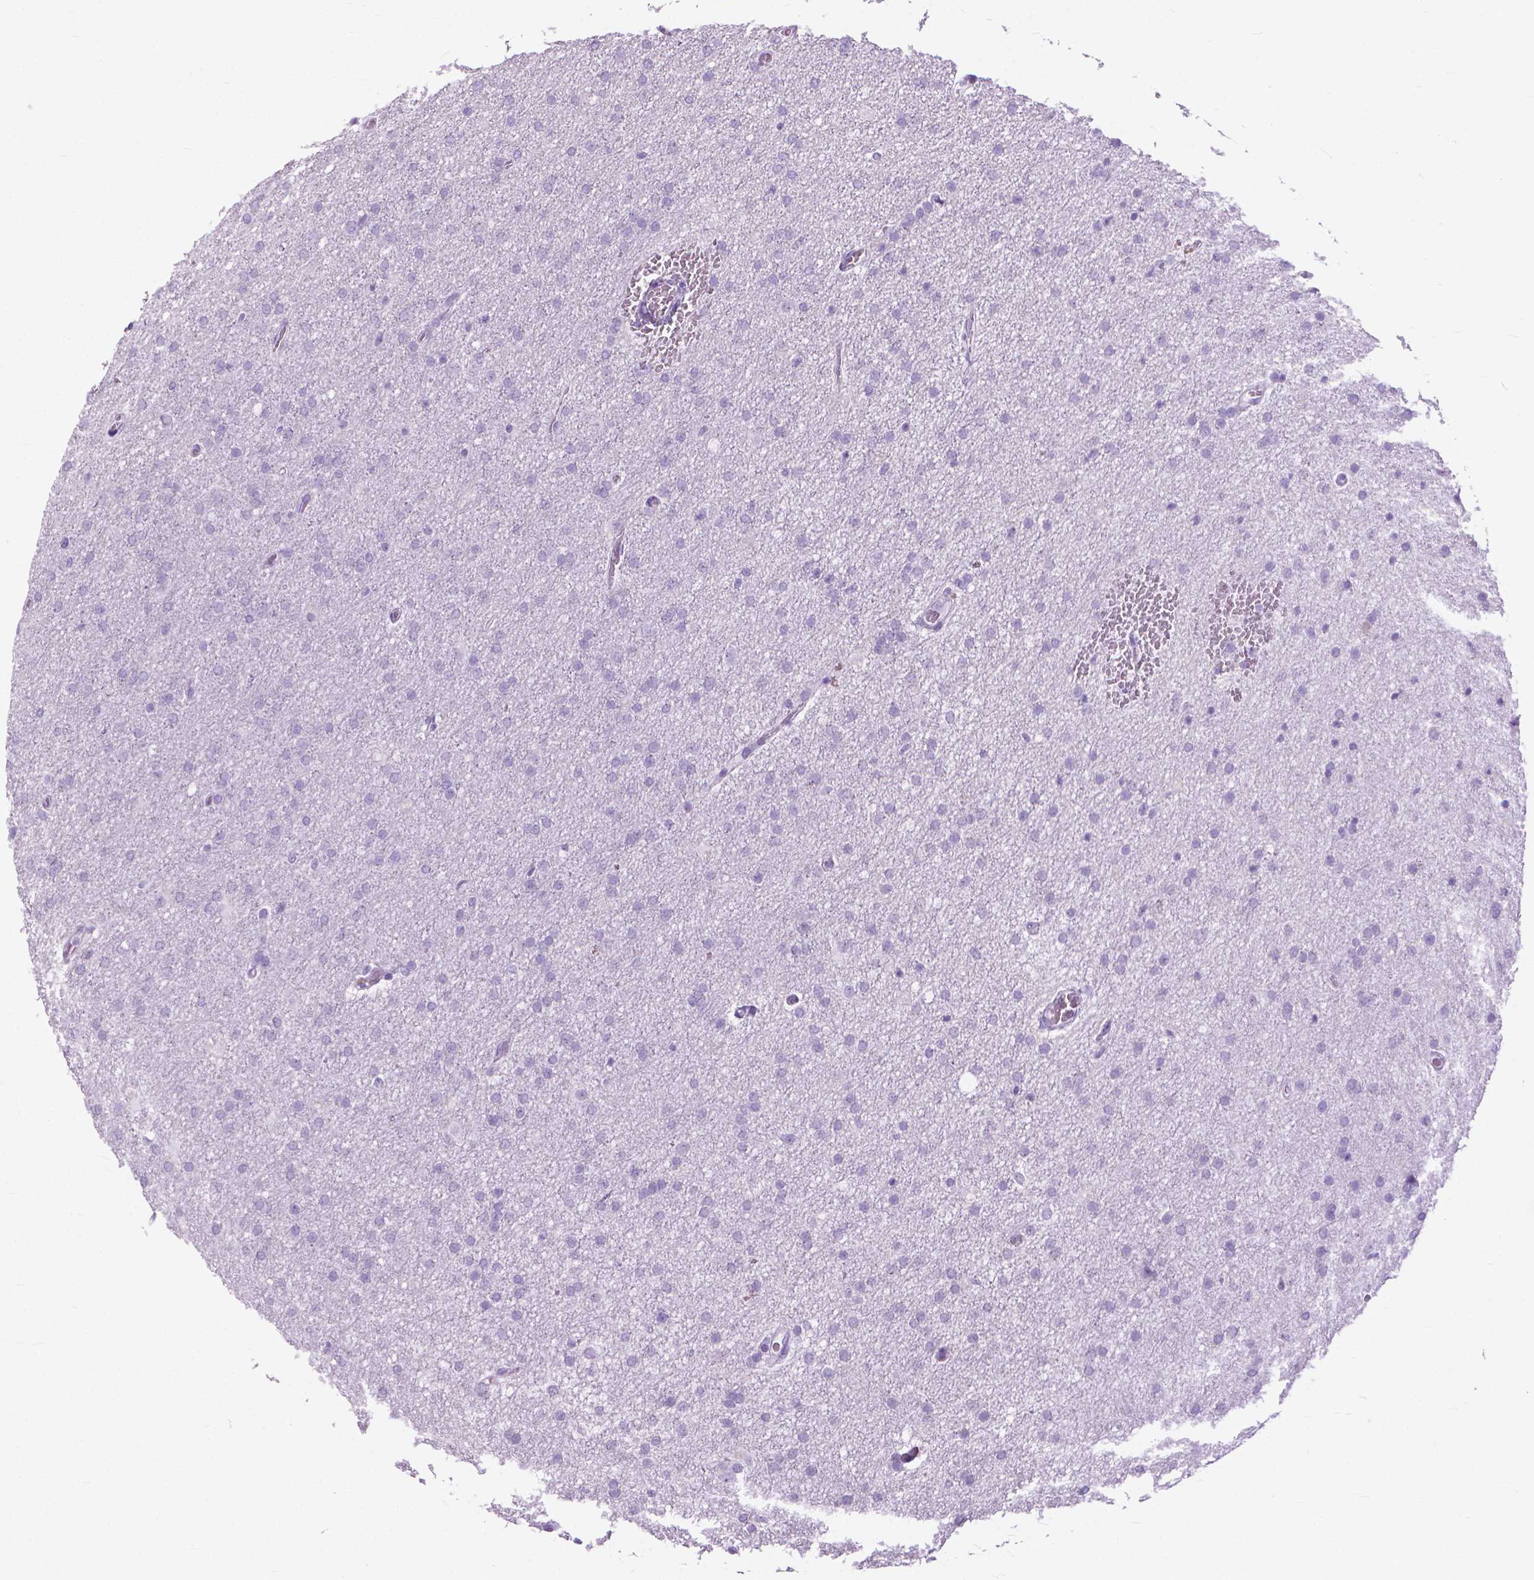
{"staining": {"intensity": "negative", "quantity": "none", "location": "none"}, "tissue": "glioma", "cell_type": "Tumor cells", "image_type": "cancer", "snomed": [{"axis": "morphology", "description": "Glioma, malignant, High grade"}, {"axis": "topography", "description": "Cerebral cortex"}], "caption": "Immunohistochemical staining of human glioma shows no significant expression in tumor cells. (DAB (3,3'-diaminobenzidine) IHC, high magnification).", "gene": "HTR2B", "patient": {"sex": "male", "age": 70}}